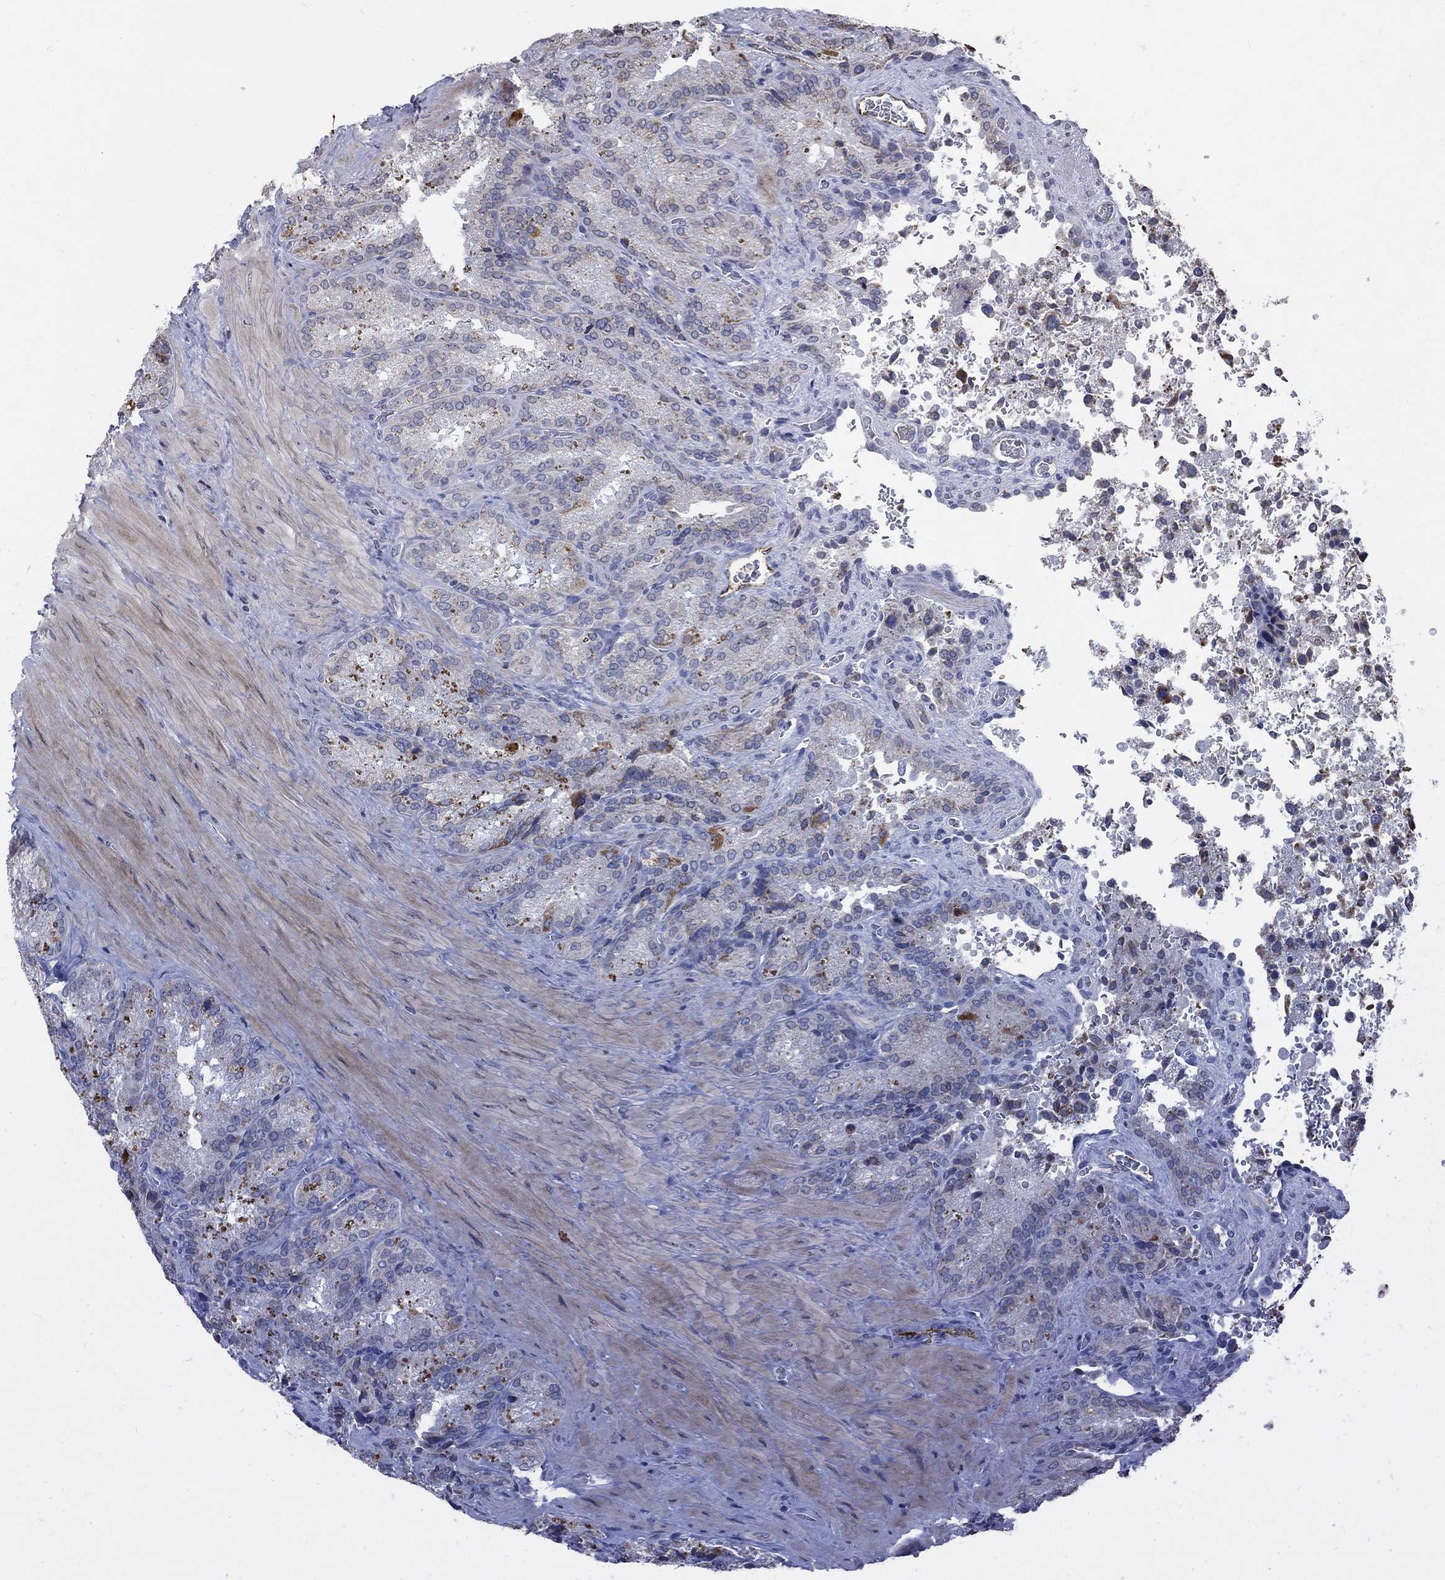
{"staining": {"intensity": "strong", "quantity": "<25%", "location": "cytoplasmic/membranous"}, "tissue": "seminal vesicle", "cell_type": "Glandular cells", "image_type": "normal", "snomed": [{"axis": "morphology", "description": "Normal tissue, NOS"}, {"axis": "topography", "description": "Seminal veicle"}], "caption": "Glandular cells exhibit medium levels of strong cytoplasmic/membranous positivity in about <25% of cells in normal seminal vesicle.", "gene": "TINAG", "patient": {"sex": "male", "age": 37}}